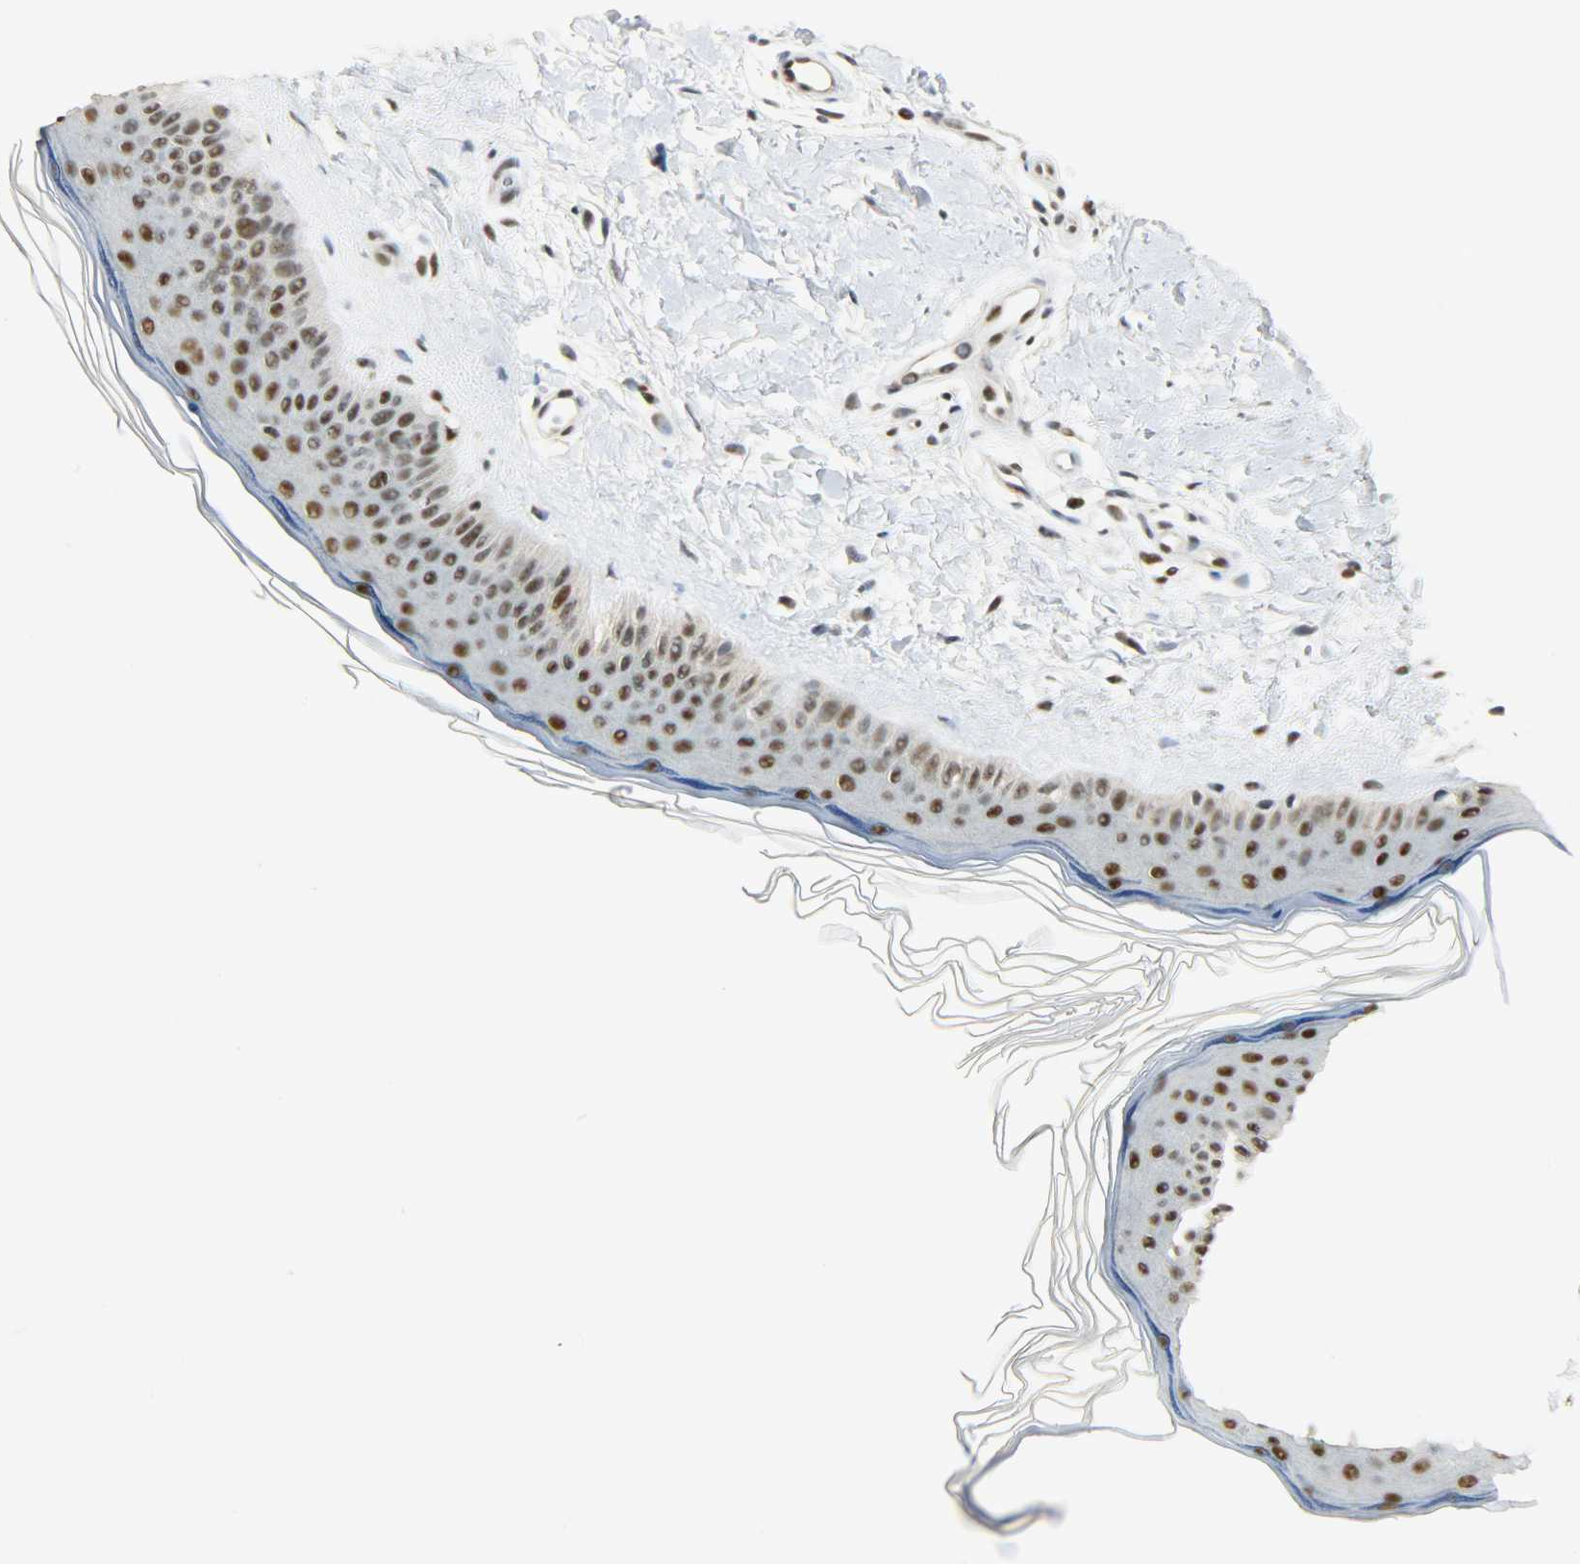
{"staining": {"intensity": "moderate", "quantity": ">75%", "location": "nuclear"}, "tissue": "skin", "cell_type": "Fibroblasts", "image_type": "normal", "snomed": [{"axis": "morphology", "description": "Normal tissue, NOS"}, {"axis": "topography", "description": "Skin"}], "caption": "High-magnification brightfield microscopy of benign skin stained with DAB (brown) and counterstained with hematoxylin (blue). fibroblasts exhibit moderate nuclear expression is appreciated in about>75% of cells. The staining is performed using DAB (3,3'-diaminobenzidine) brown chromogen to label protein expression. The nuclei are counter-stained blue using hematoxylin.", "gene": "SUGP1", "patient": {"sex": "female", "age": 19}}